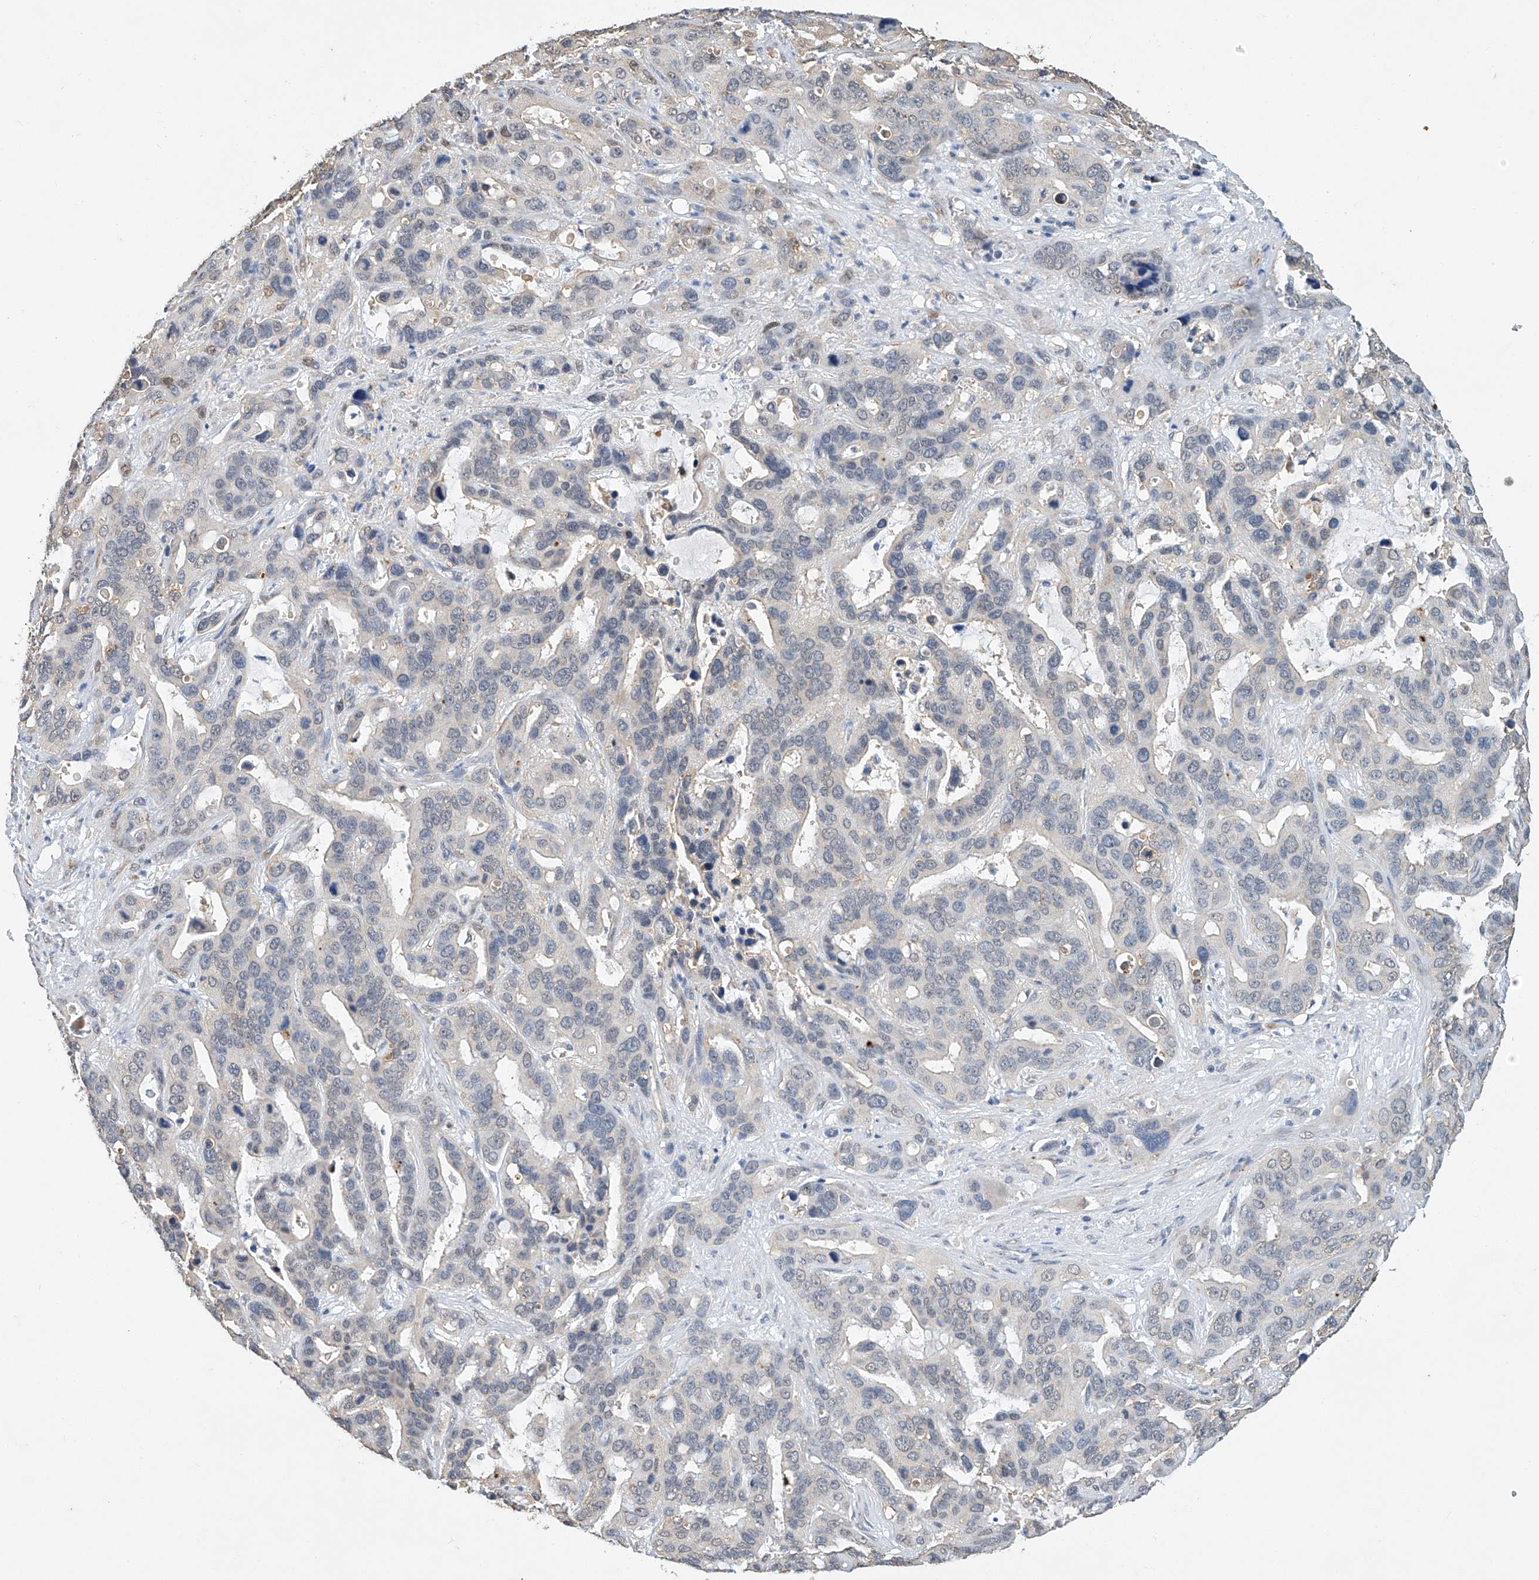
{"staining": {"intensity": "negative", "quantity": "none", "location": "none"}, "tissue": "liver cancer", "cell_type": "Tumor cells", "image_type": "cancer", "snomed": [{"axis": "morphology", "description": "Cholangiocarcinoma"}, {"axis": "topography", "description": "Liver"}], "caption": "Photomicrograph shows no significant protein expression in tumor cells of liver cholangiocarcinoma.", "gene": "CTDP1", "patient": {"sex": "female", "age": 65}}